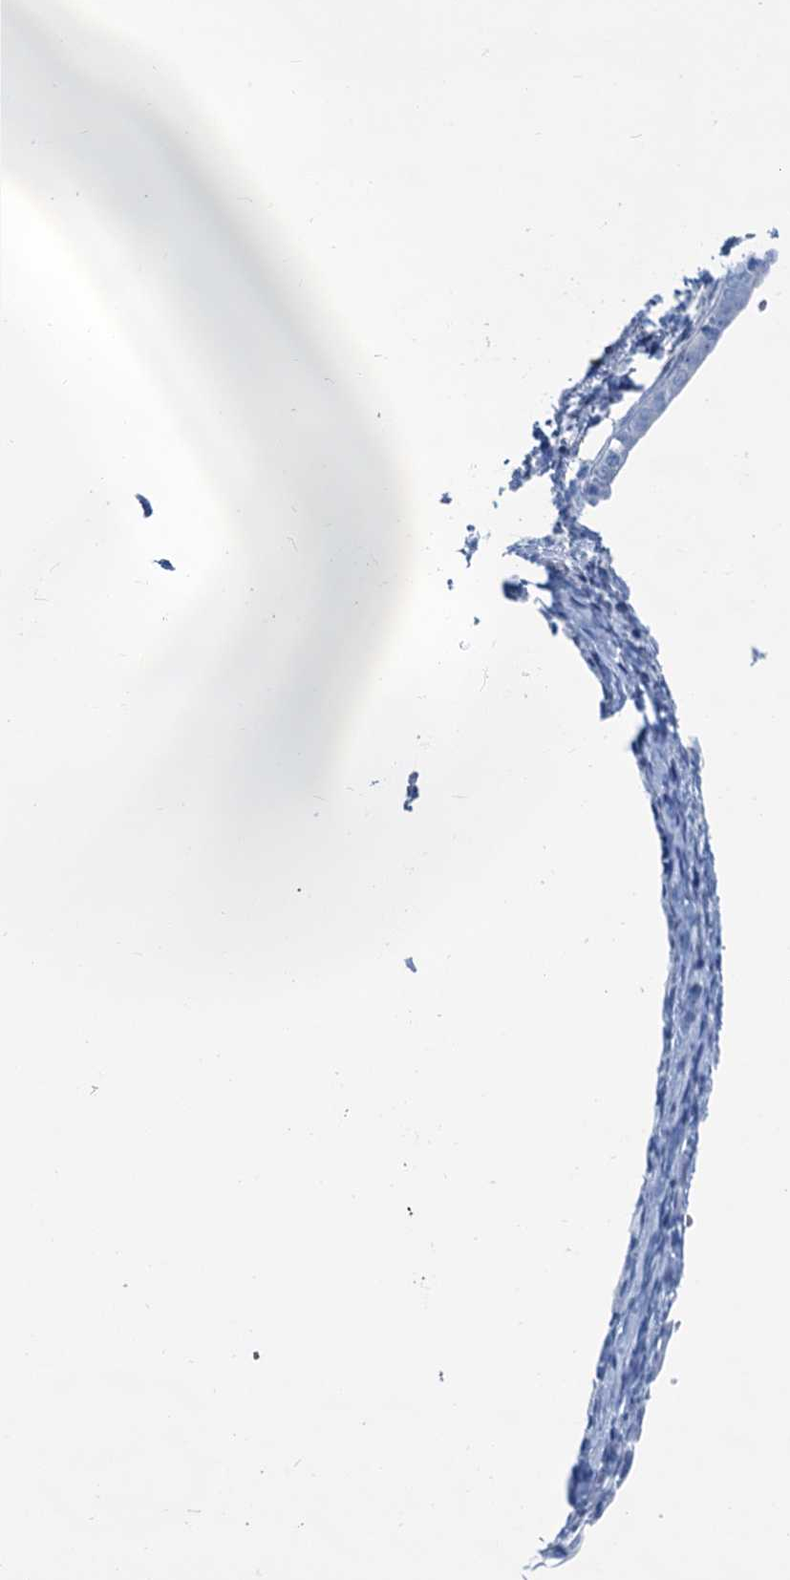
{"staining": {"intensity": "negative", "quantity": "none", "location": "none"}, "tissue": "endometrial cancer", "cell_type": "Tumor cells", "image_type": "cancer", "snomed": [{"axis": "morphology", "description": "Adenocarcinoma, NOS"}, {"axis": "topography", "description": "Endometrium"}], "caption": "Endometrial cancer was stained to show a protein in brown. There is no significant positivity in tumor cells.", "gene": "SLC1A3", "patient": {"sex": "female", "age": 75}}